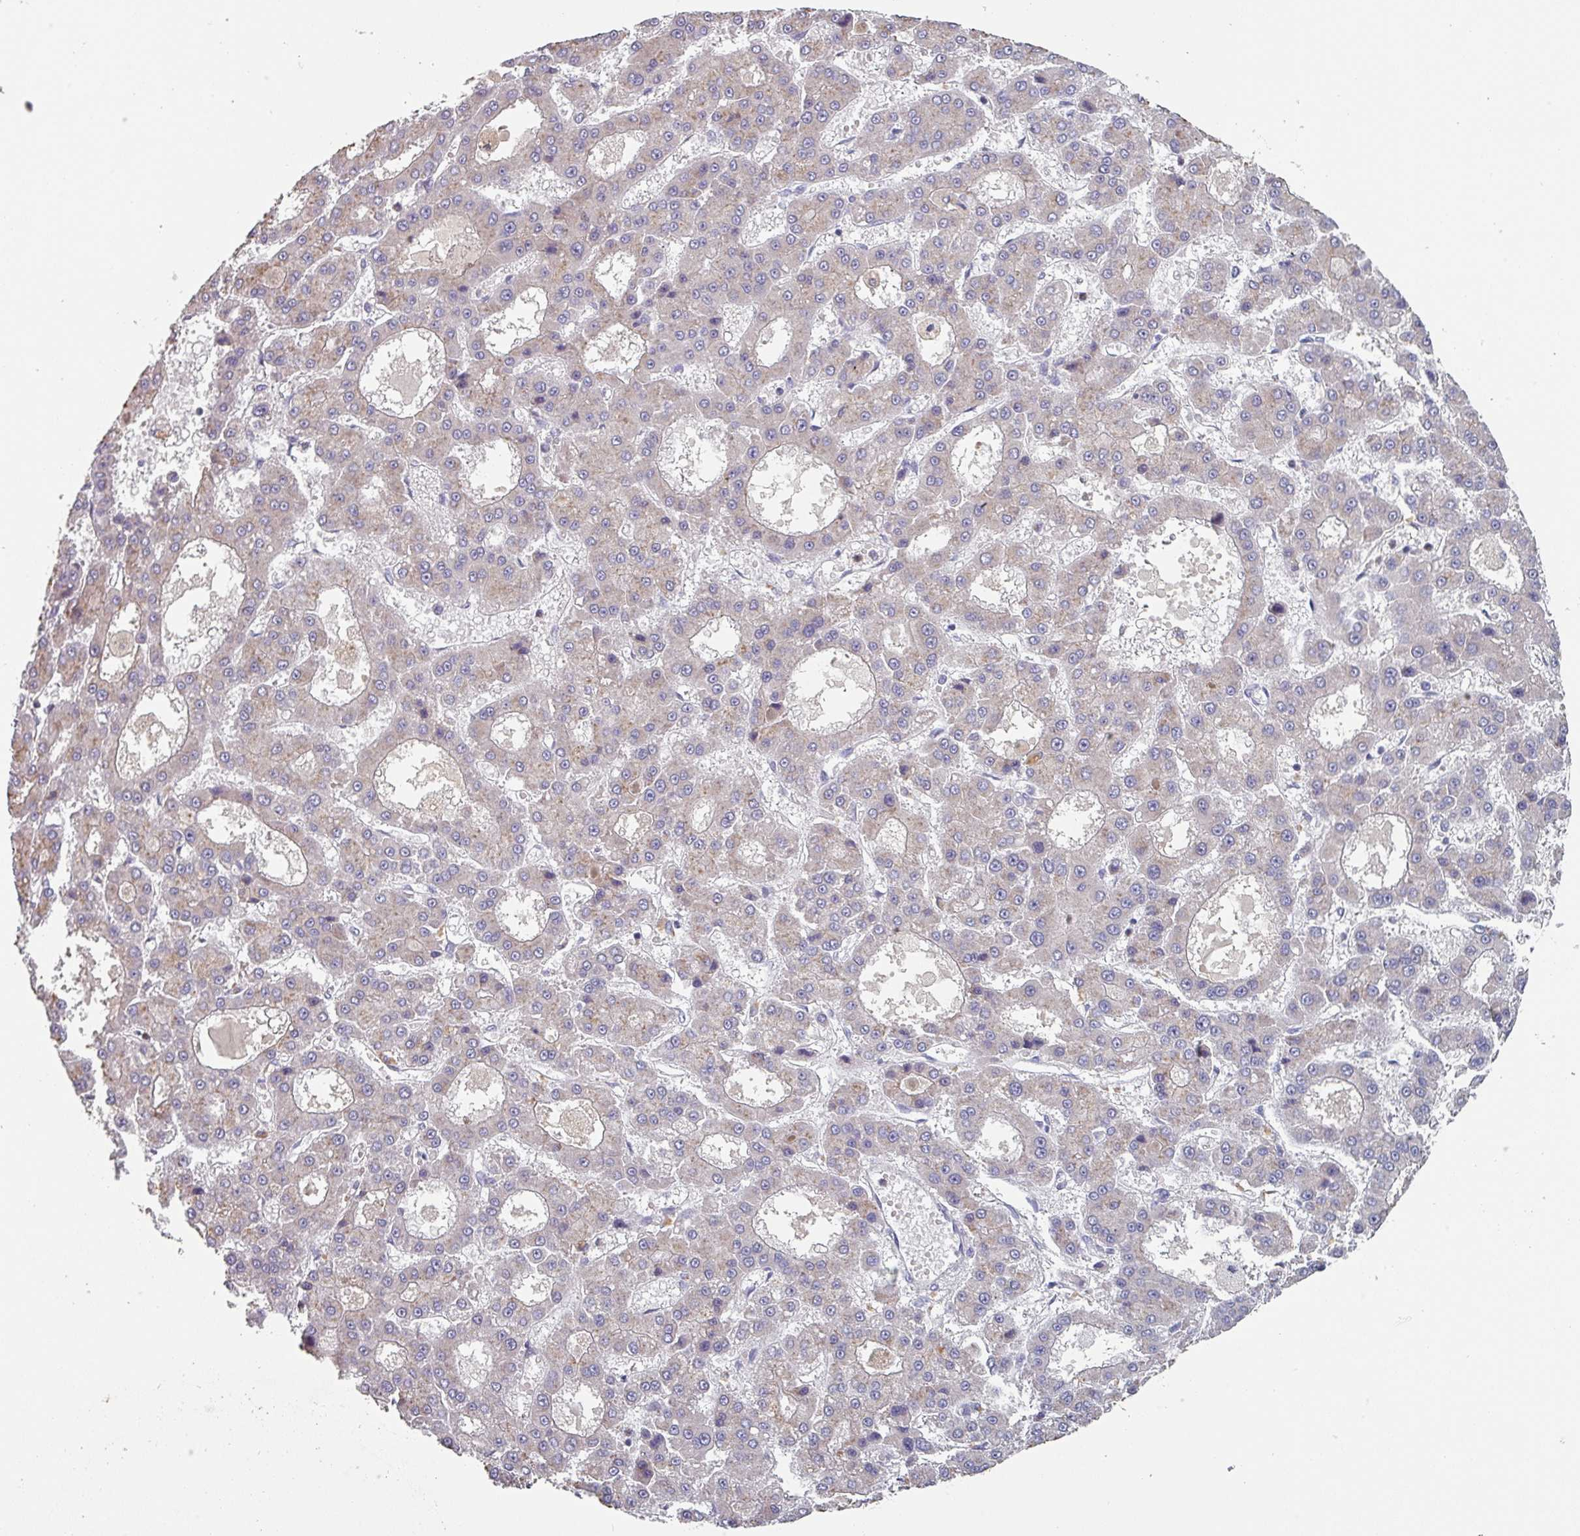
{"staining": {"intensity": "negative", "quantity": "none", "location": "none"}, "tissue": "liver cancer", "cell_type": "Tumor cells", "image_type": "cancer", "snomed": [{"axis": "morphology", "description": "Carcinoma, Hepatocellular, NOS"}, {"axis": "topography", "description": "Liver"}], "caption": "Liver cancer (hepatocellular carcinoma) stained for a protein using immunohistochemistry shows no positivity tumor cells.", "gene": "PRAMEF8", "patient": {"sex": "male", "age": 70}}